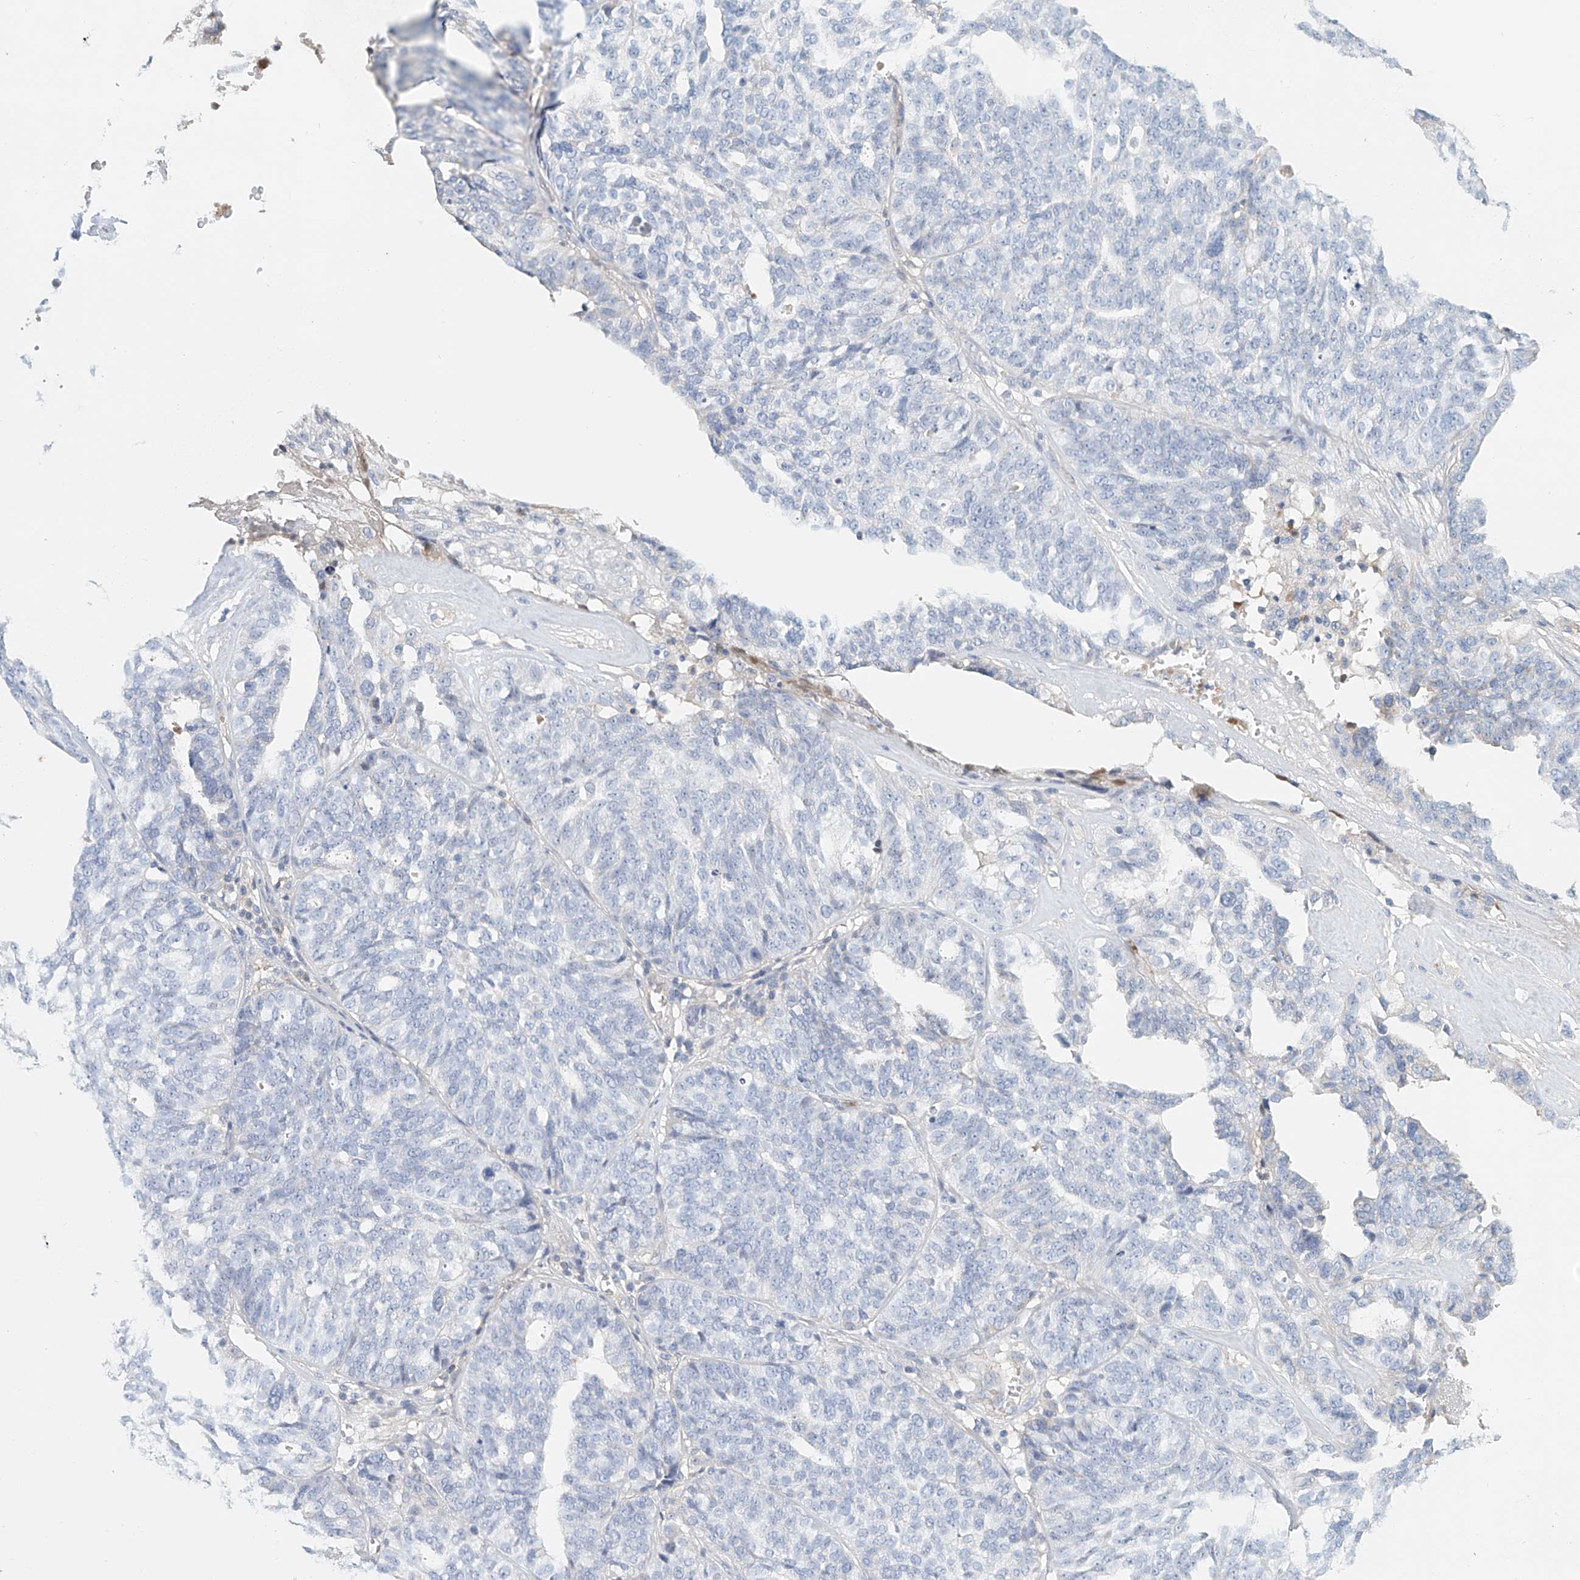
{"staining": {"intensity": "negative", "quantity": "none", "location": "none"}, "tissue": "ovarian cancer", "cell_type": "Tumor cells", "image_type": "cancer", "snomed": [{"axis": "morphology", "description": "Cystadenocarcinoma, serous, NOS"}, {"axis": "topography", "description": "Ovary"}], "caption": "The histopathology image displays no staining of tumor cells in ovarian cancer.", "gene": "FRYL", "patient": {"sex": "female", "age": 59}}